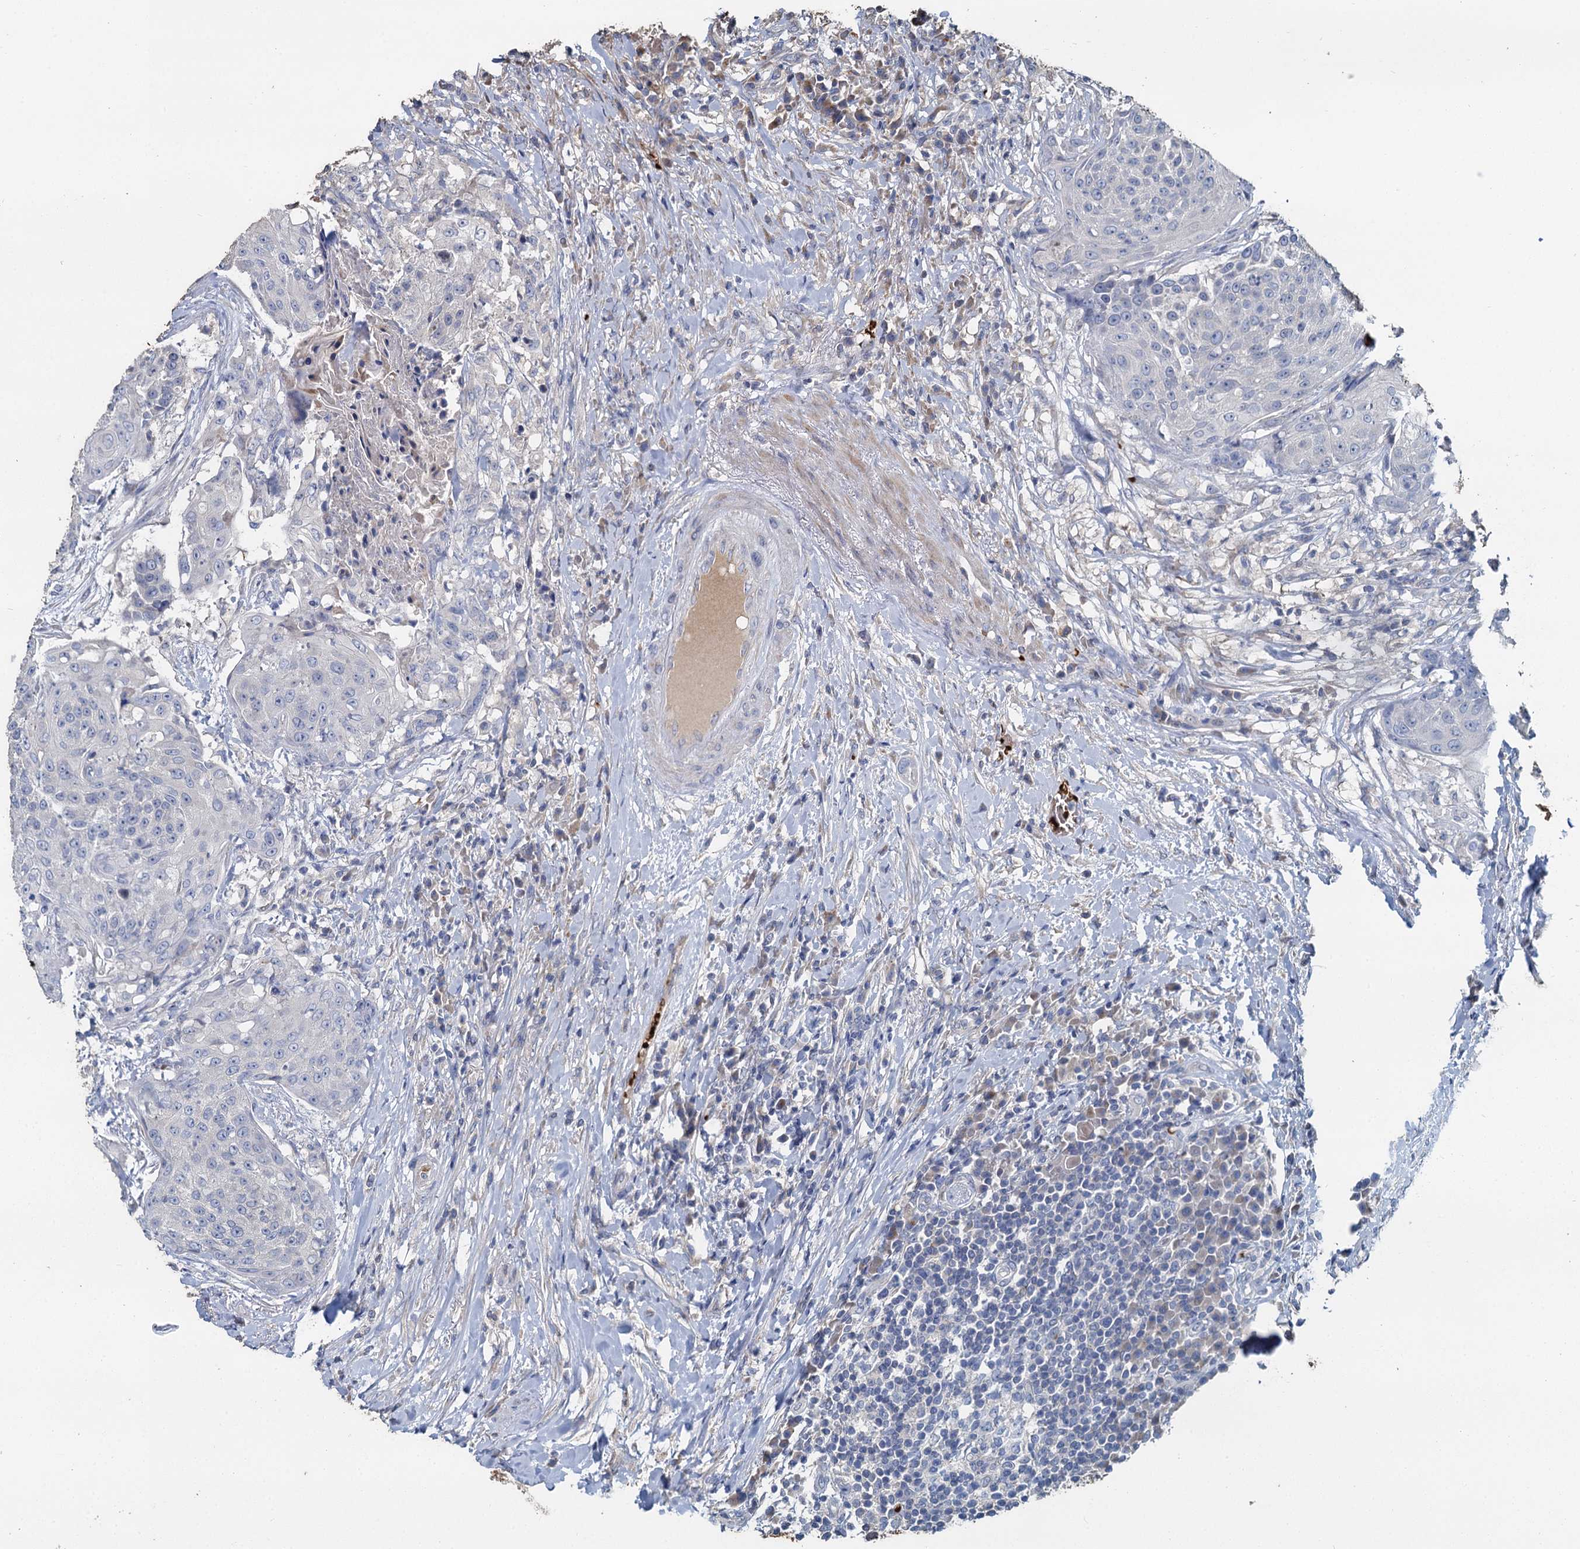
{"staining": {"intensity": "negative", "quantity": "none", "location": "none"}, "tissue": "urothelial cancer", "cell_type": "Tumor cells", "image_type": "cancer", "snomed": [{"axis": "morphology", "description": "Urothelial carcinoma, High grade"}, {"axis": "topography", "description": "Urinary bladder"}], "caption": "Immunohistochemical staining of urothelial cancer displays no significant expression in tumor cells.", "gene": "TCTN2", "patient": {"sex": "female", "age": 63}}